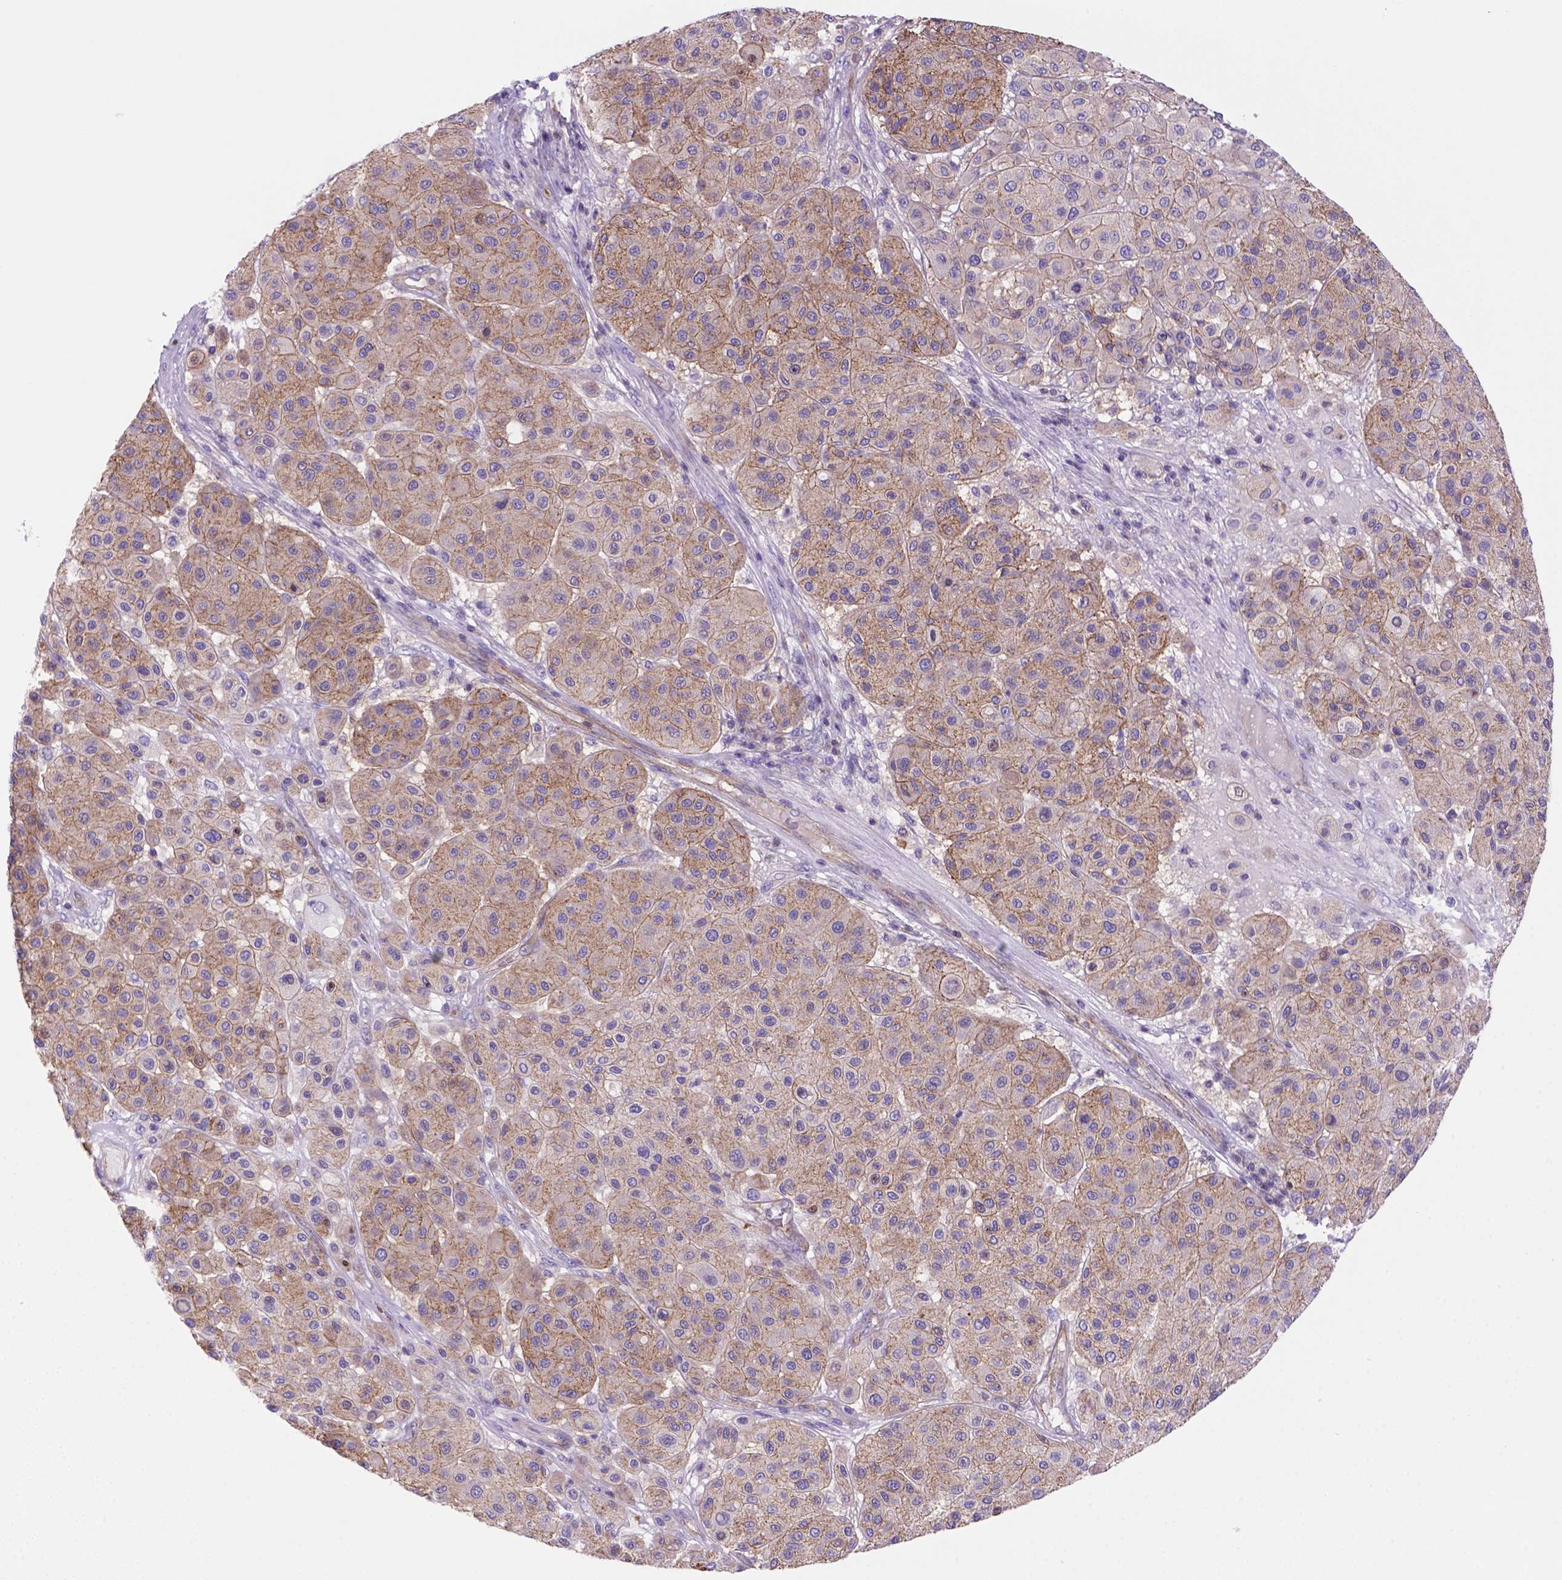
{"staining": {"intensity": "moderate", "quantity": ">75%", "location": "cytoplasmic/membranous"}, "tissue": "melanoma", "cell_type": "Tumor cells", "image_type": "cancer", "snomed": [{"axis": "morphology", "description": "Malignant melanoma, Metastatic site"}, {"axis": "topography", "description": "Smooth muscle"}], "caption": "Immunohistochemistry (IHC) (DAB) staining of malignant melanoma (metastatic site) exhibits moderate cytoplasmic/membranous protein expression in approximately >75% of tumor cells. (DAB (3,3'-diaminobenzidine) IHC with brightfield microscopy, high magnification).", "gene": "PEX12", "patient": {"sex": "male", "age": 41}}